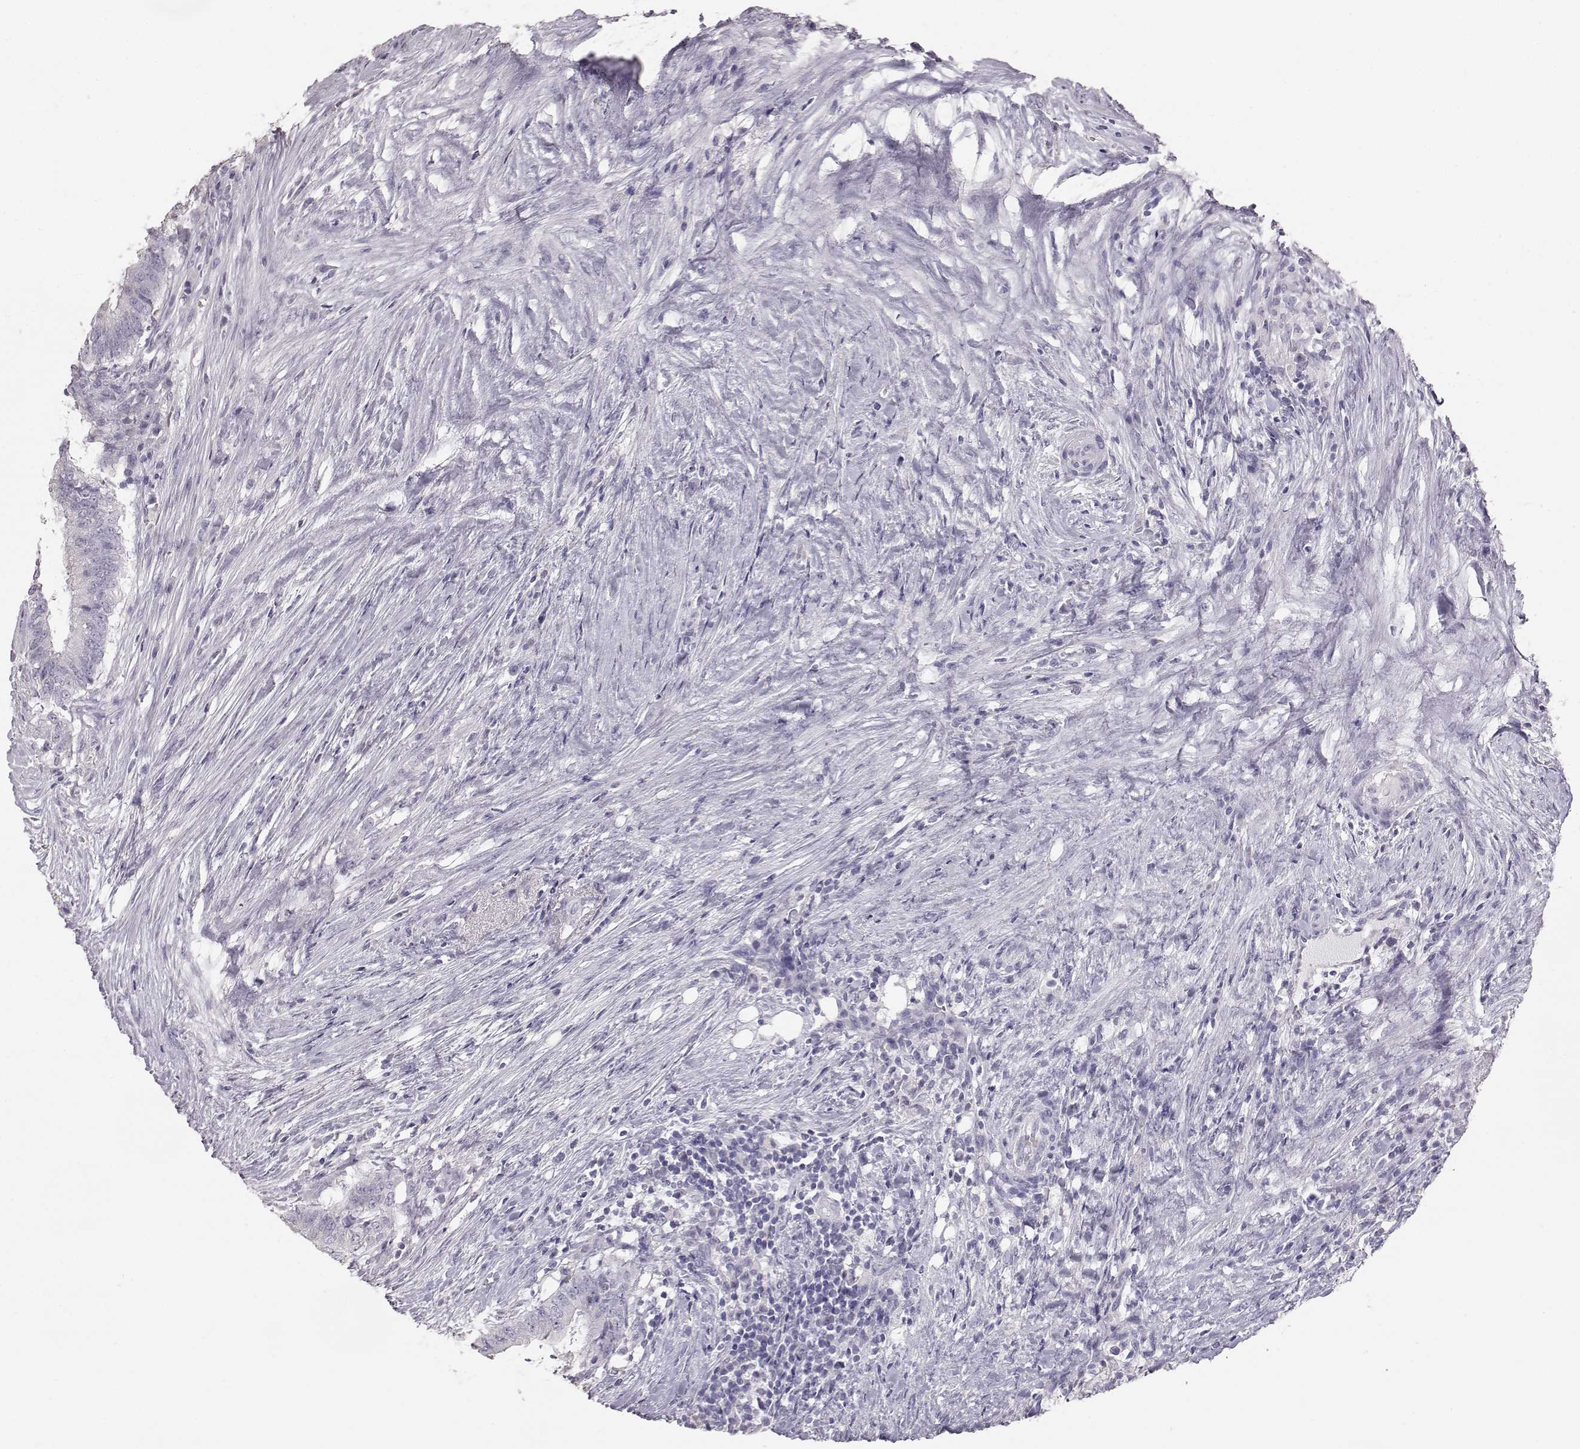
{"staining": {"intensity": "negative", "quantity": "none", "location": "none"}, "tissue": "colorectal cancer", "cell_type": "Tumor cells", "image_type": "cancer", "snomed": [{"axis": "morphology", "description": "Adenocarcinoma, NOS"}, {"axis": "topography", "description": "Colon"}], "caption": "The histopathology image displays no staining of tumor cells in adenocarcinoma (colorectal). (Brightfield microscopy of DAB (3,3'-diaminobenzidine) immunohistochemistry (IHC) at high magnification).", "gene": "KRT33A", "patient": {"sex": "female", "age": 43}}